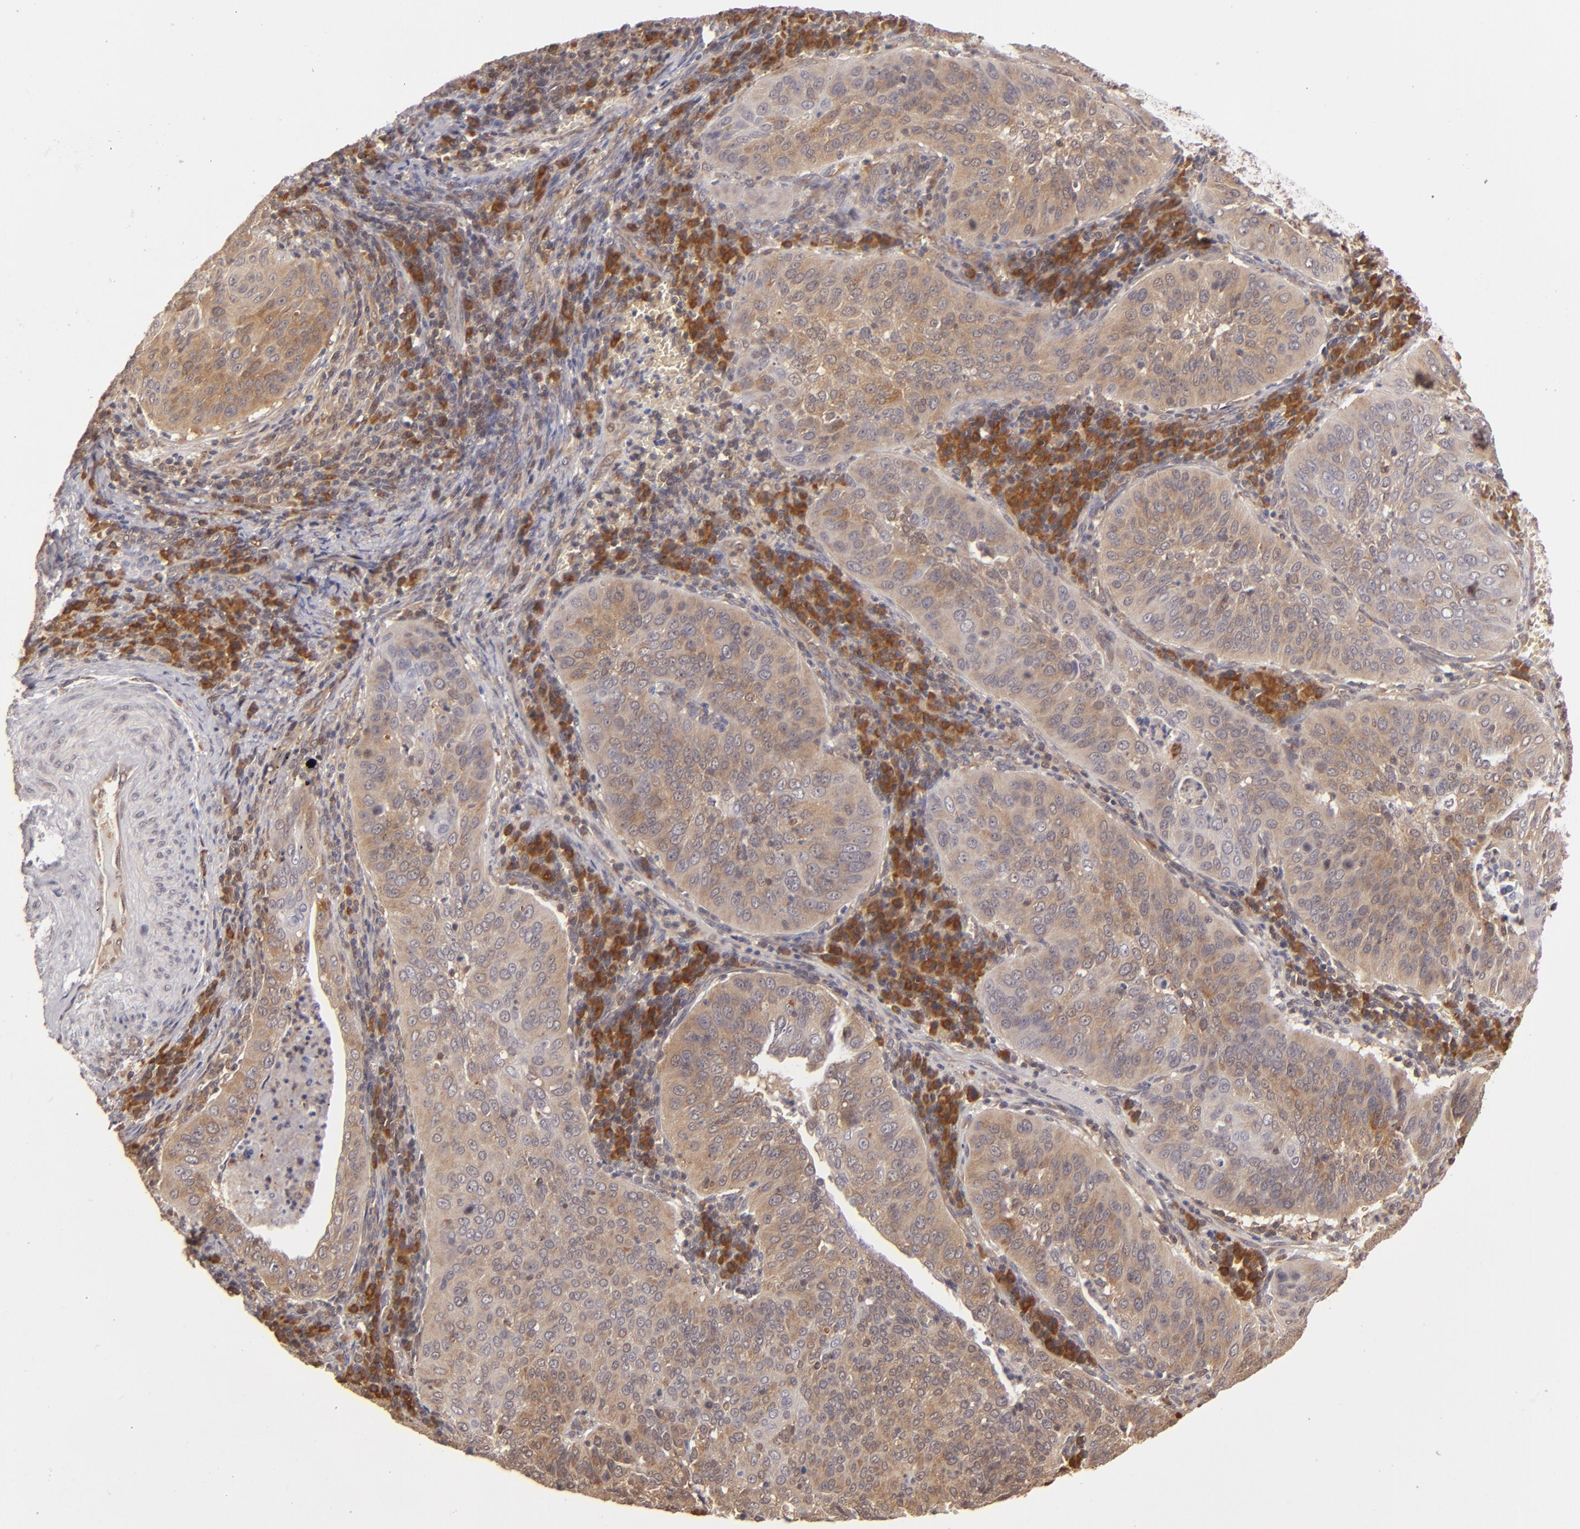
{"staining": {"intensity": "moderate", "quantity": ">75%", "location": "cytoplasmic/membranous"}, "tissue": "cervical cancer", "cell_type": "Tumor cells", "image_type": "cancer", "snomed": [{"axis": "morphology", "description": "Squamous cell carcinoma, NOS"}, {"axis": "topography", "description": "Cervix"}], "caption": "DAB immunohistochemical staining of cervical cancer demonstrates moderate cytoplasmic/membranous protein staining in about >75% of tumor cells.", "gene": "MAPK3", "patient": {"sex": "female", "age": 39}}